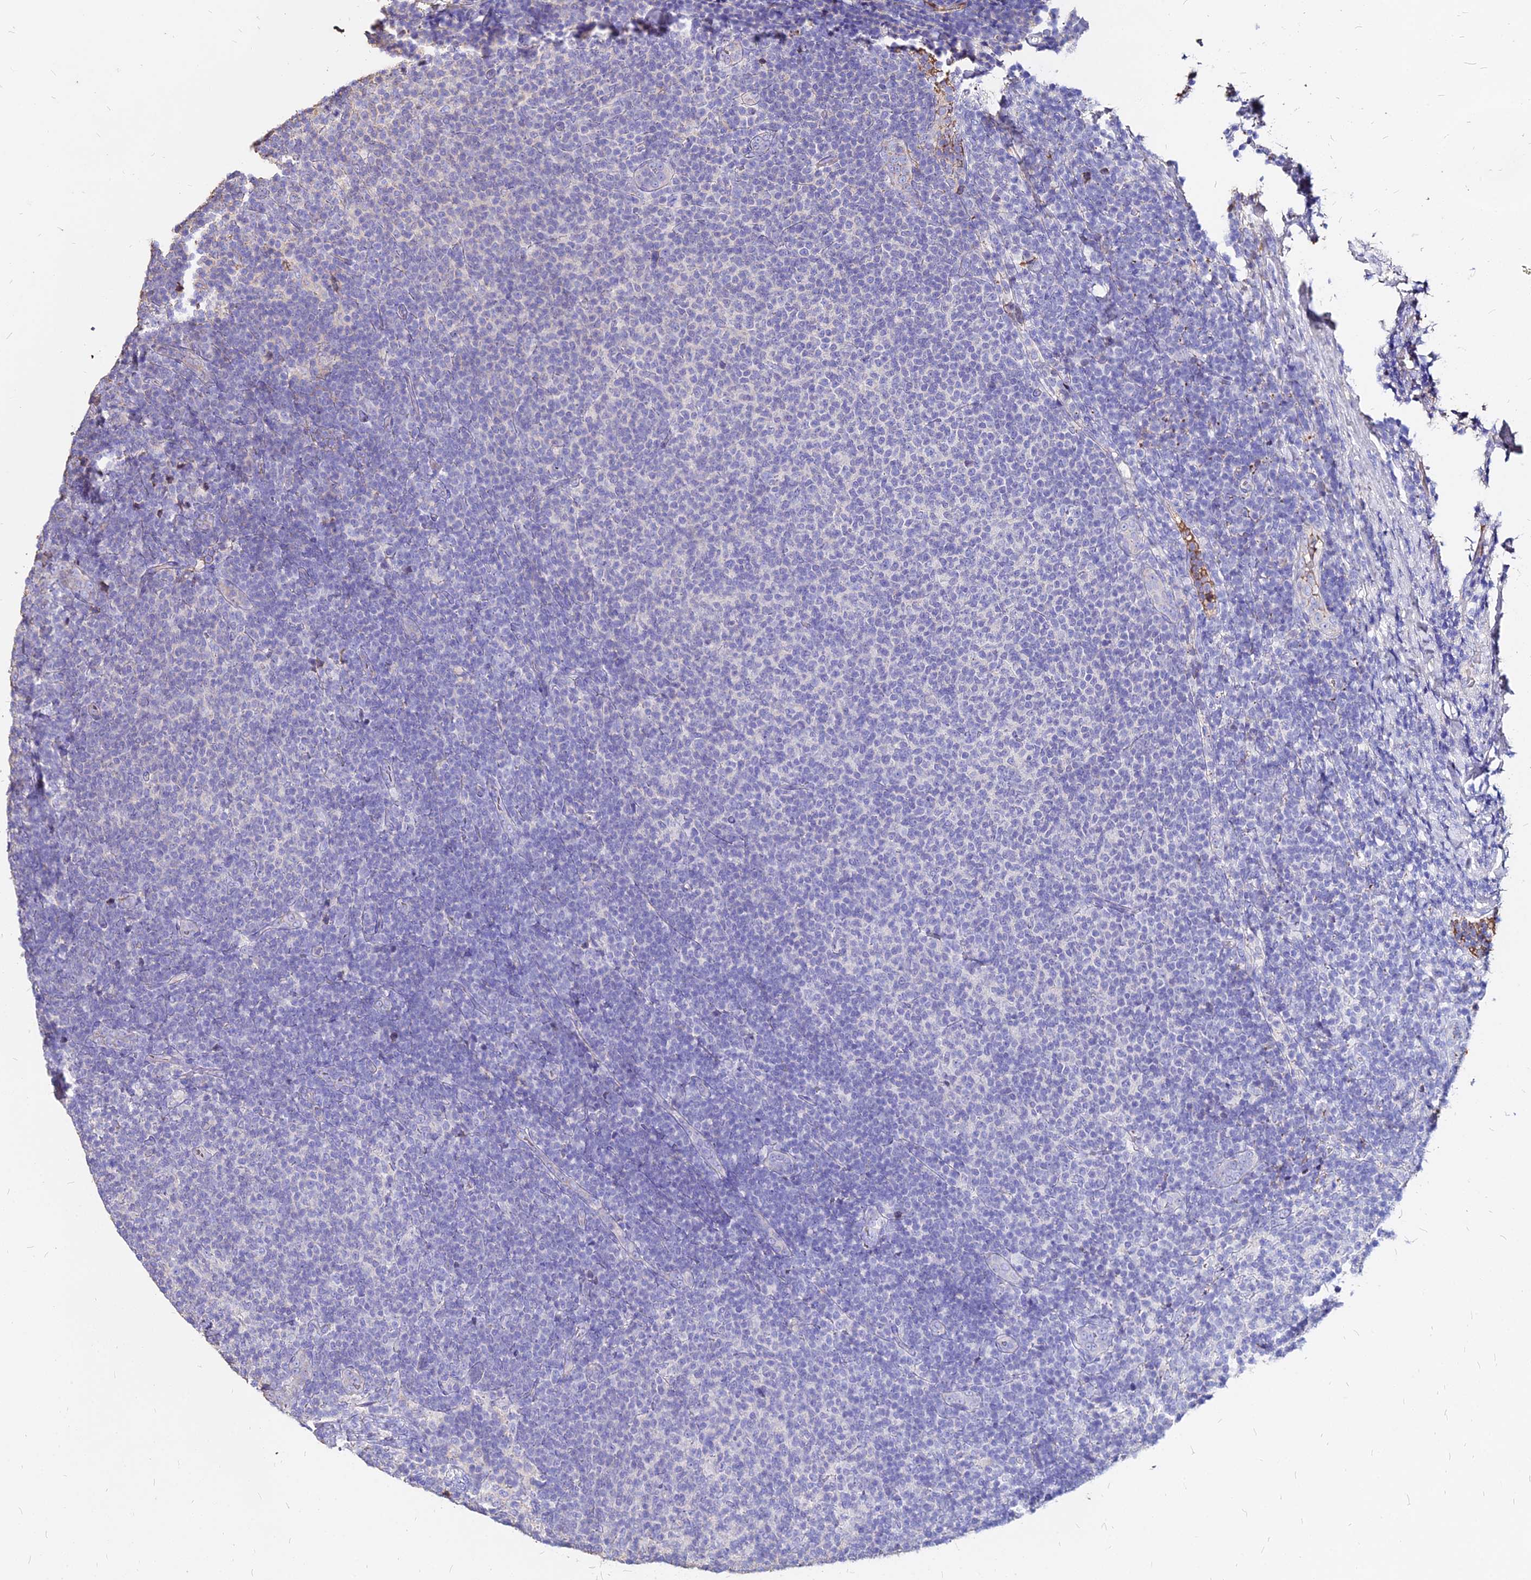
{"staining": {"intensity": "negative", "quantity": "none", "location": "none"}, "tissue": "lymphoma", "cell_type": "Tumor cells", "image_type": "cancer", "snomed": [{"axis": "morphology", "description": "Malignant lymphoma, non-Hodgkin's type, Low grade"}, {"axis": "topography", "description": "Lymph node"}], "caption": "Tumor cells are negative for protein expression in human lymphoma.", "gene": "NME5", "patient": {"sex": "male", "age": 66}}